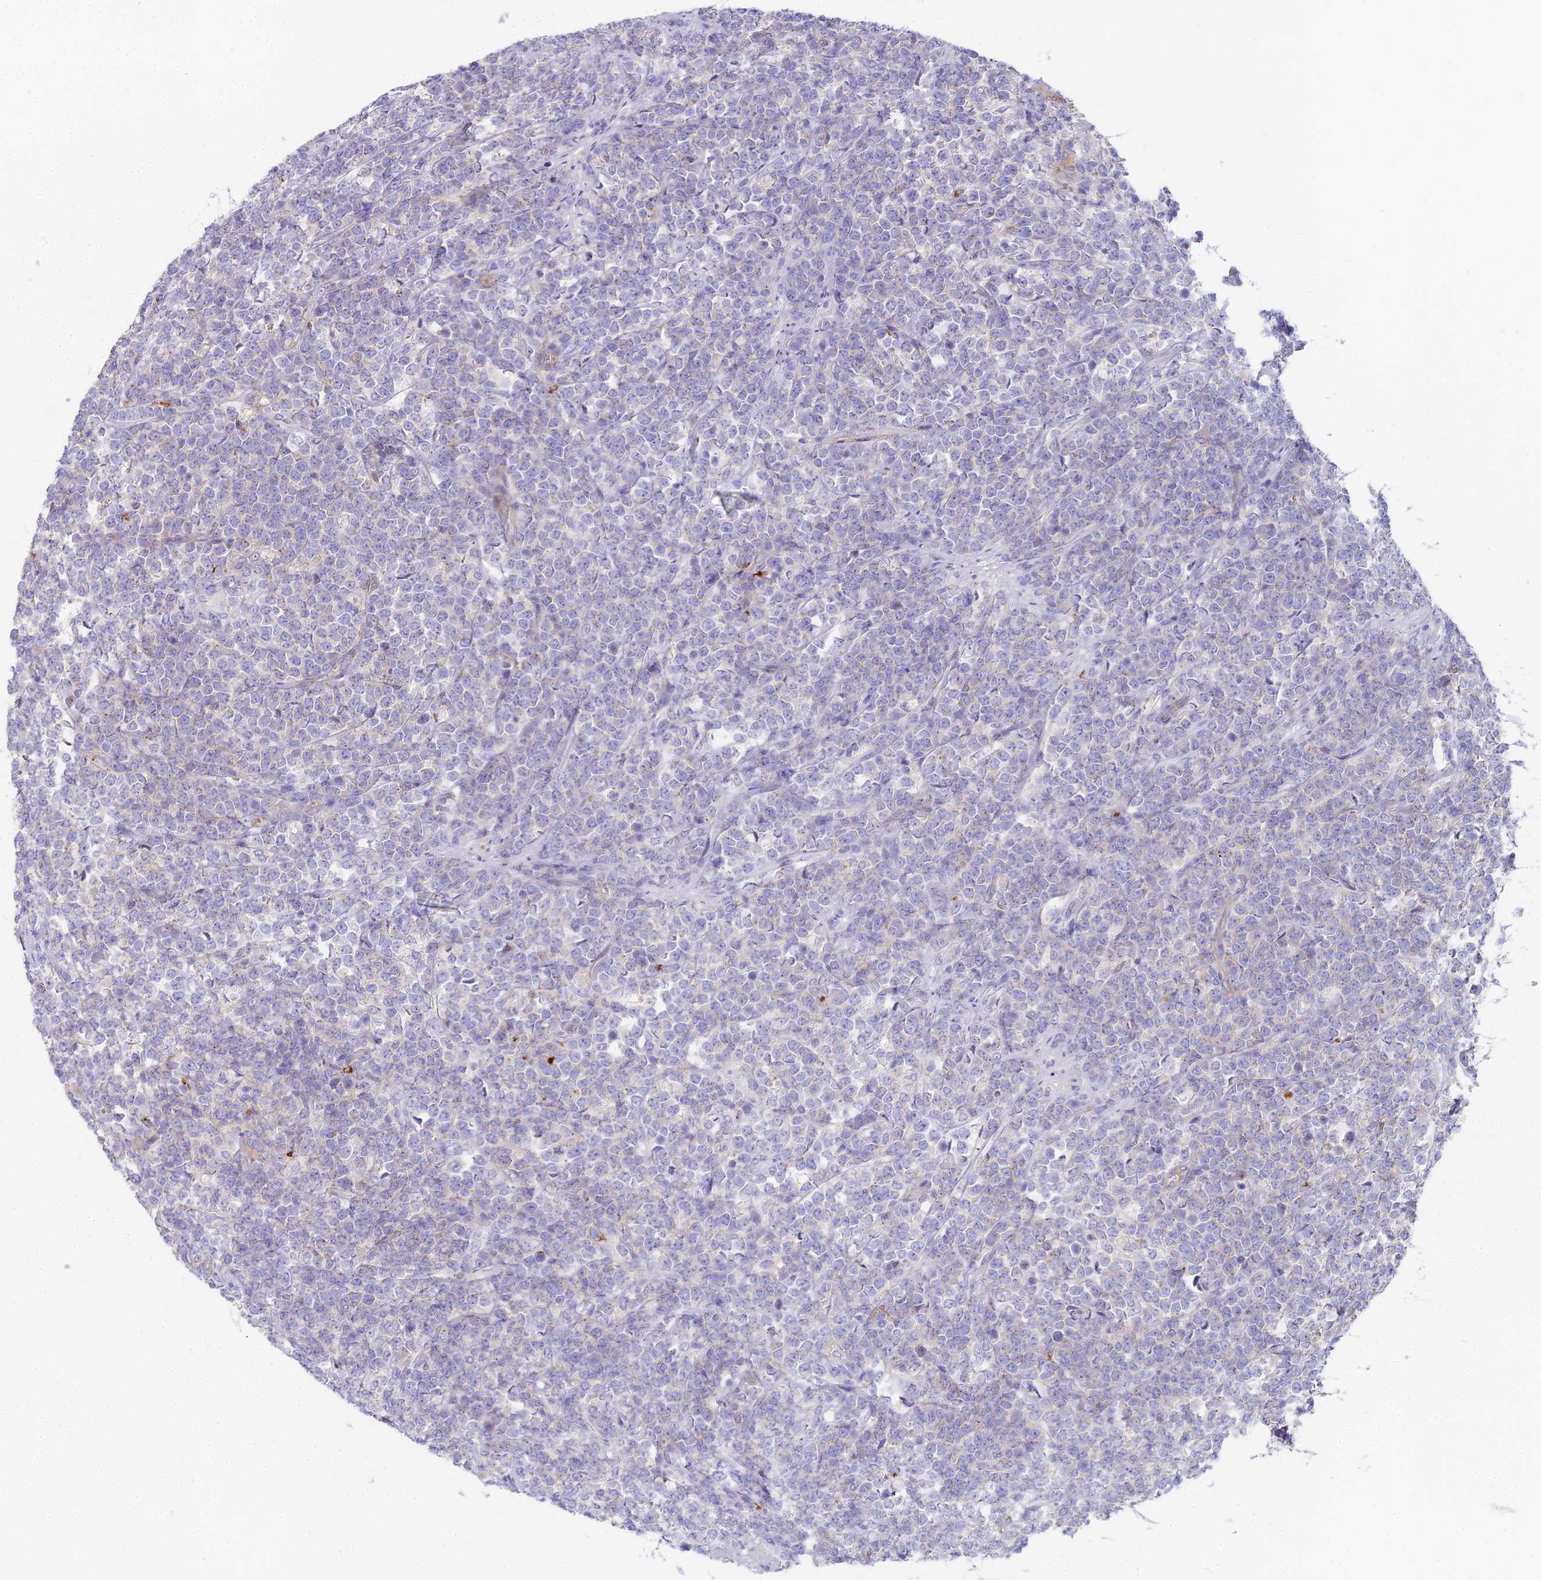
{"staining": {"intensity": "negative", "quantity": "none", "location": "none"}, "tissue": "lymphoma", "cell_type": "Tumor cells", "image_type": "cancer", "snomed": [{"axis": "morphology", "description": "Malignant lymphoma, non-Hodgkin's type, High grade"}, {"axis": "topography", "description": "Small intestine"}], "caption": "There is no significant expression in tumor cells of high-grade malignant lymphoma, non-Hodgkin's type.", "gene": "HLA-DOA", "patient": {"sex": "male", "age": 8}}